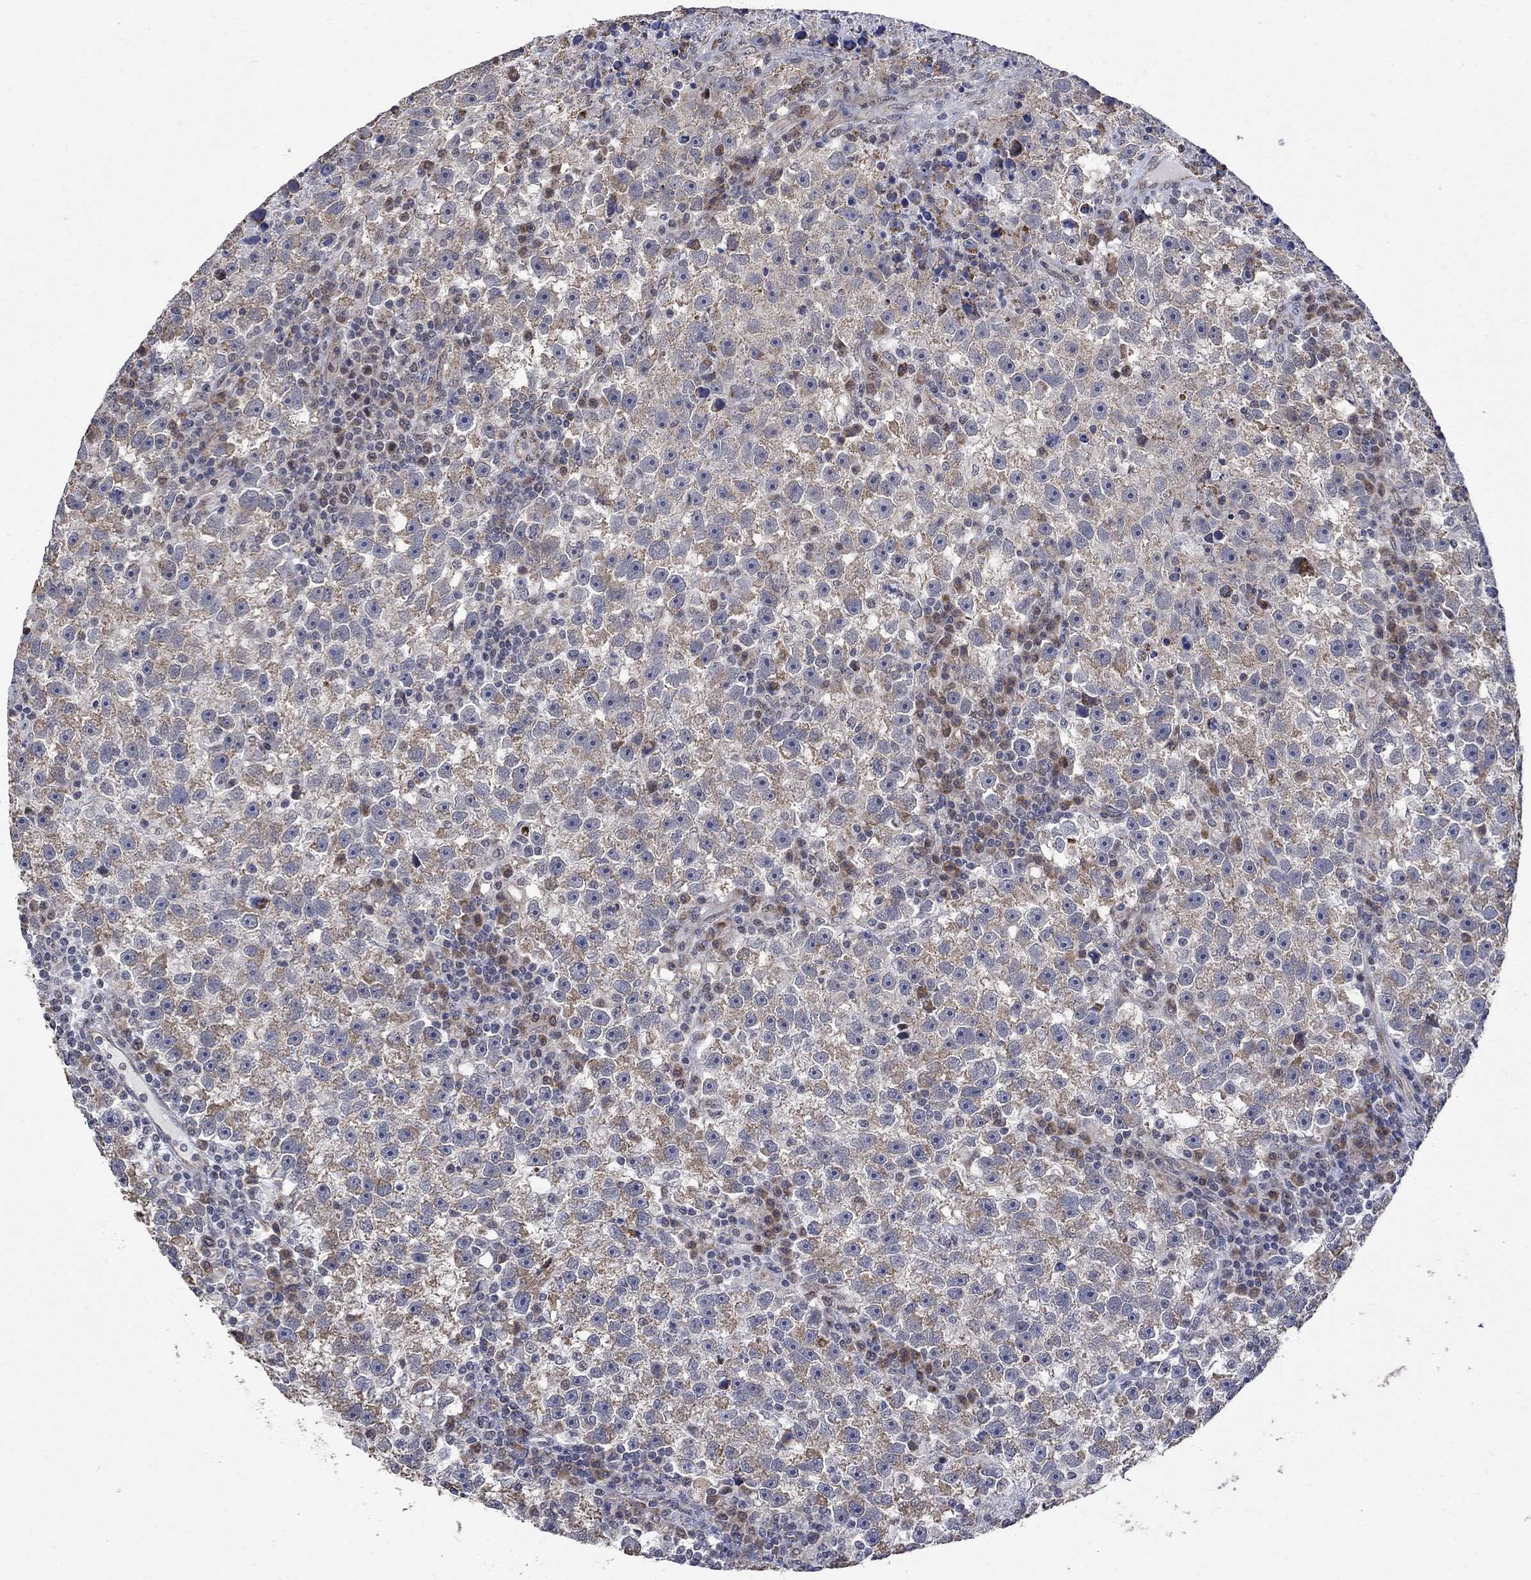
{"staining": {"intensity": "moderate", "quantity": "<25%", "location": "cytoplasmic/membranous"}, "tissue": "testis cancer", "cell_type": "Tumor cells", "image_type": "cancer", "snomed": [{"axis": "morphology", "description": "Seminoma, NOS"}, {"axis": "topography", "description": "Testis"}], "caption": "DAB (3,3'-diaminobenzidine) immunohistochemical staining of human seminoma (testis) demonstrates moderate cytoplasmic/membranous protein expression in approximately <25% of tumor cells. Nuclei are stained in blue.", "gene": "ANKRA2", "patient": {"sex": "male", "age": 47}}